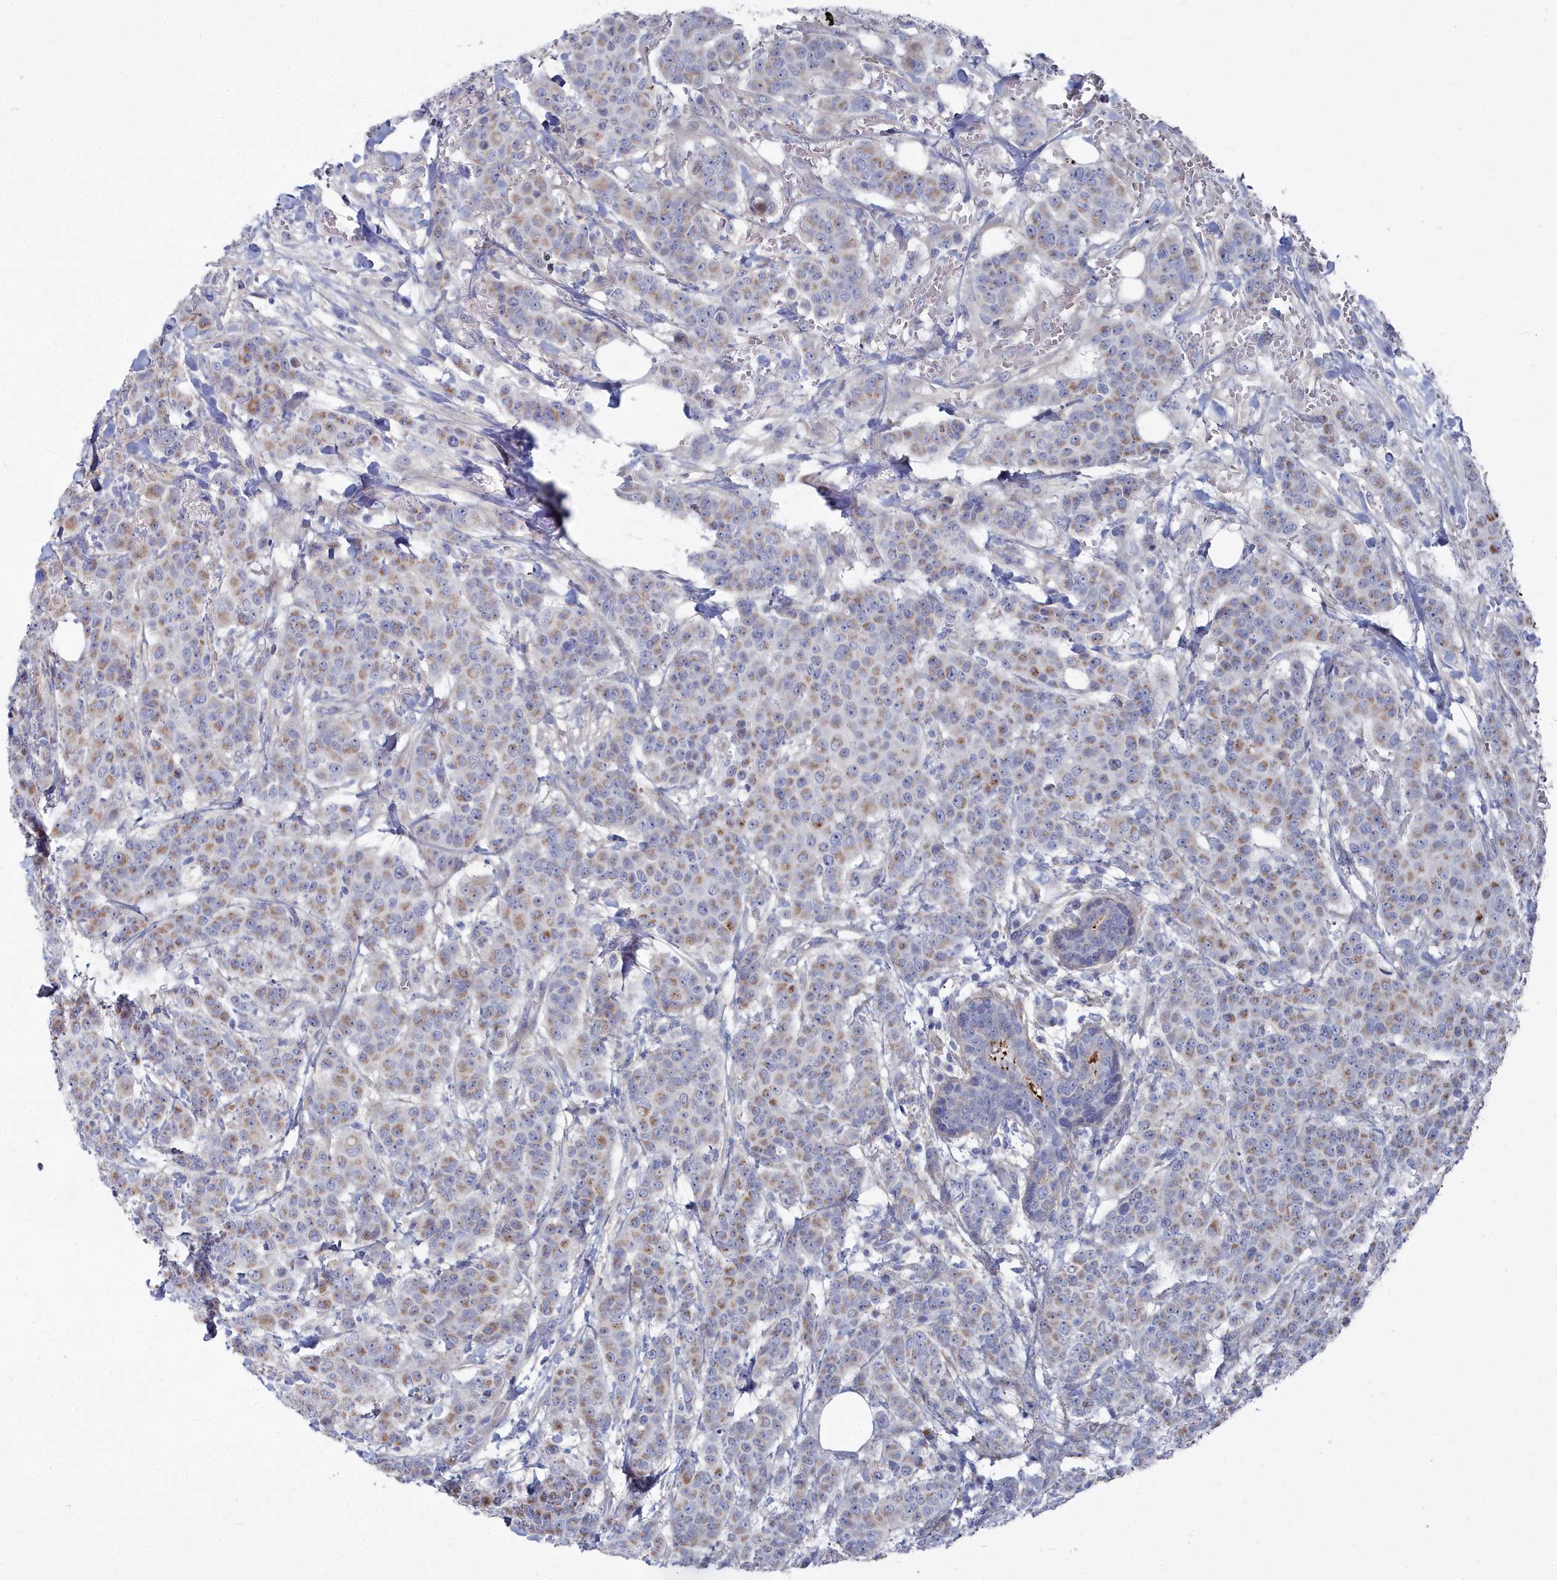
{"staining": {"intensity": "weak", "quantity": ">75%", "location": "cytoplasmic/membranous"}, "tissue": "breast cancer", "cell_type": "Tumor cells", "image_type": "cancer", "snomed": [{"axis": "morphology", "description": "Duct carcinoma"}, {"axis": "topography", "description": "Breast"}], "caption": "Immunohistochemical staining of human breast cancer displays low levels of weak cytoplasmic/membranous expression in about >75% of tumor cells.", "gene": "SHISAL2A", "patient": {"sex": "female", "age": 40}}